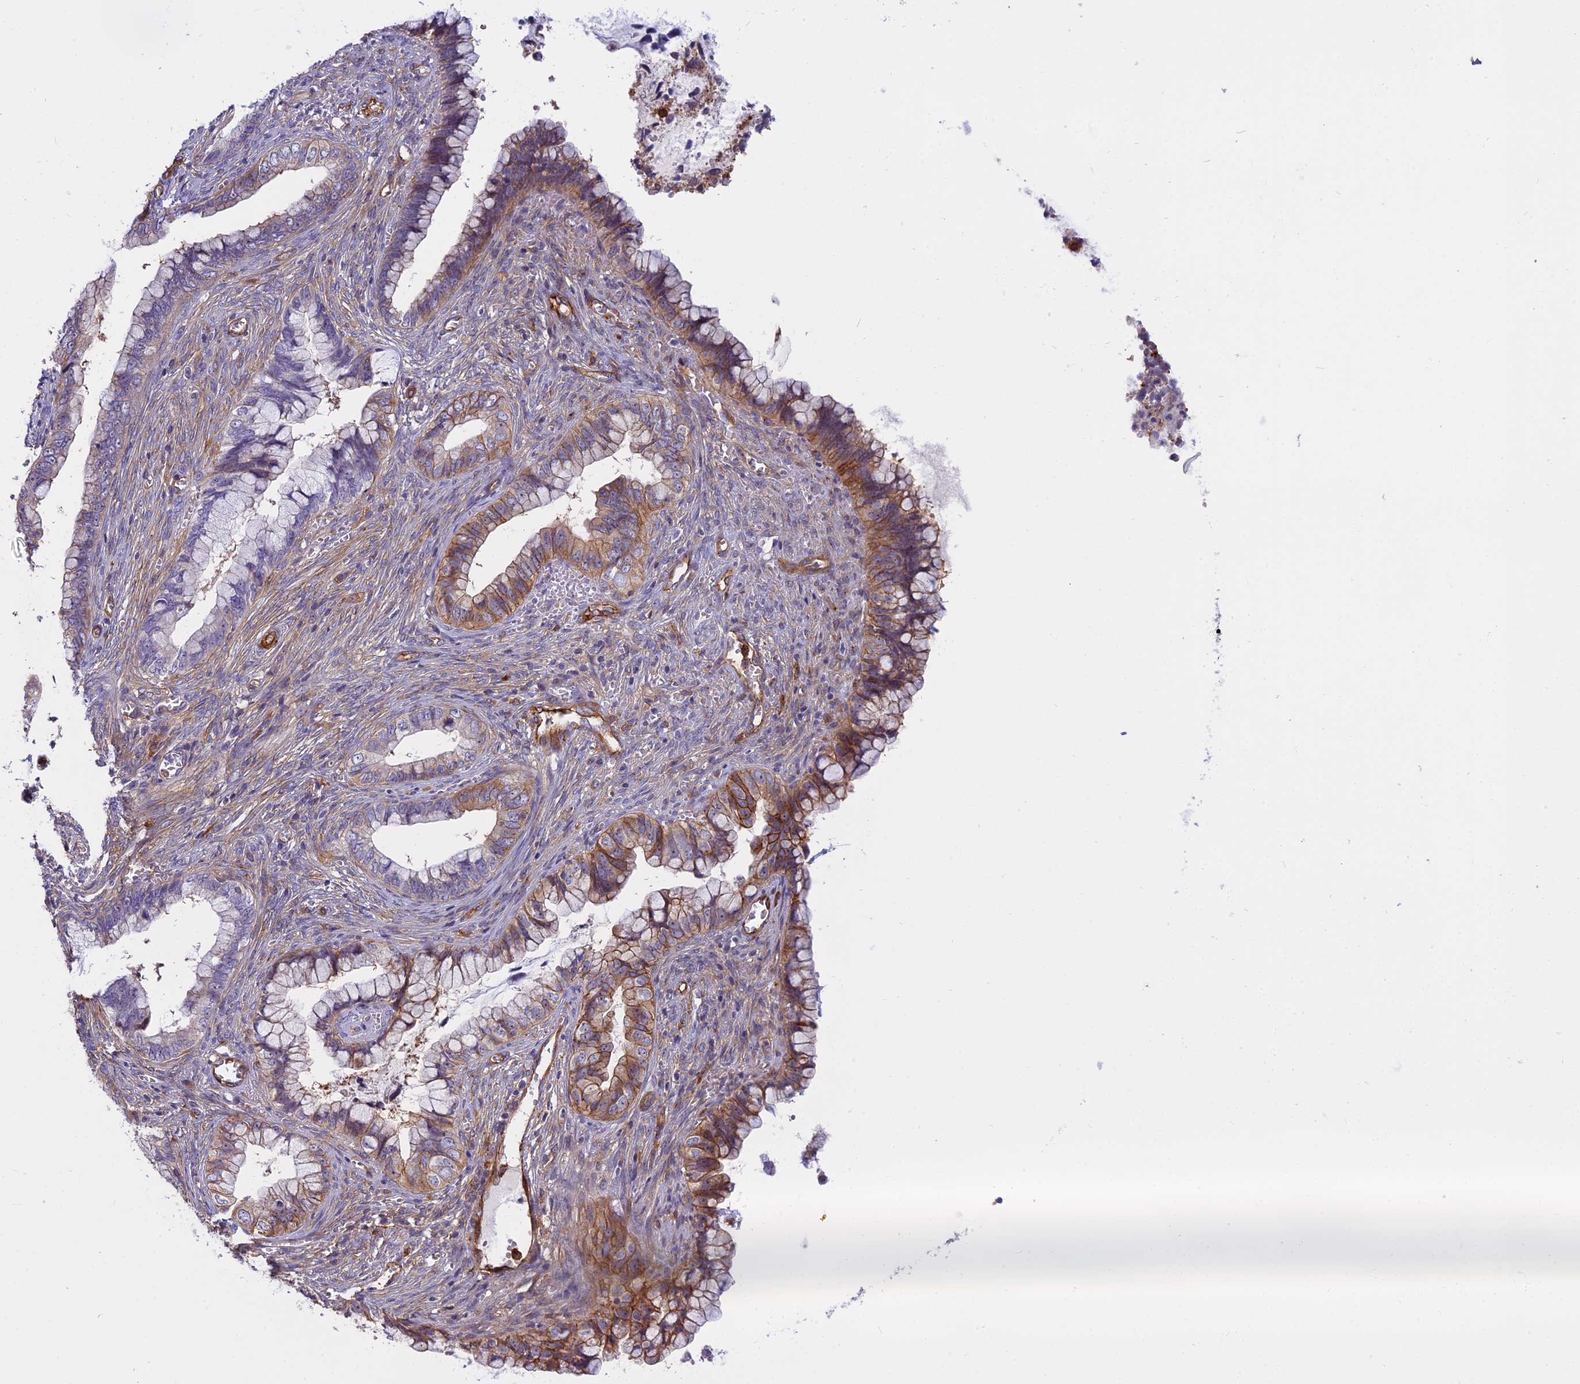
{"staining": {"intensity": "moderate", "quantity": "25%-75%", "location": "cytoplasmic/membranous"}, "tissue": "cervical cancer", "cell_type": "Tumor cells", "image_type": "cancer", "snomed": [{"axis": "morphology", "description": "Adenocarcinoma, NOS"}, {"axis": "topography", "description": "Cervix"}], "caption": "Immunohistochemistry (IHC) micrograph of neoplastic tissue: human cervical cancer stained using IHC reveals medium levels of moderate protein expression localized specifically in the cytoplasmic/membranous of tumor cells, appearing as a cytoplasmic/membranous brown color.", "gene": "EHBP1L1", "patient": {"sex": "female", "age": 44}}